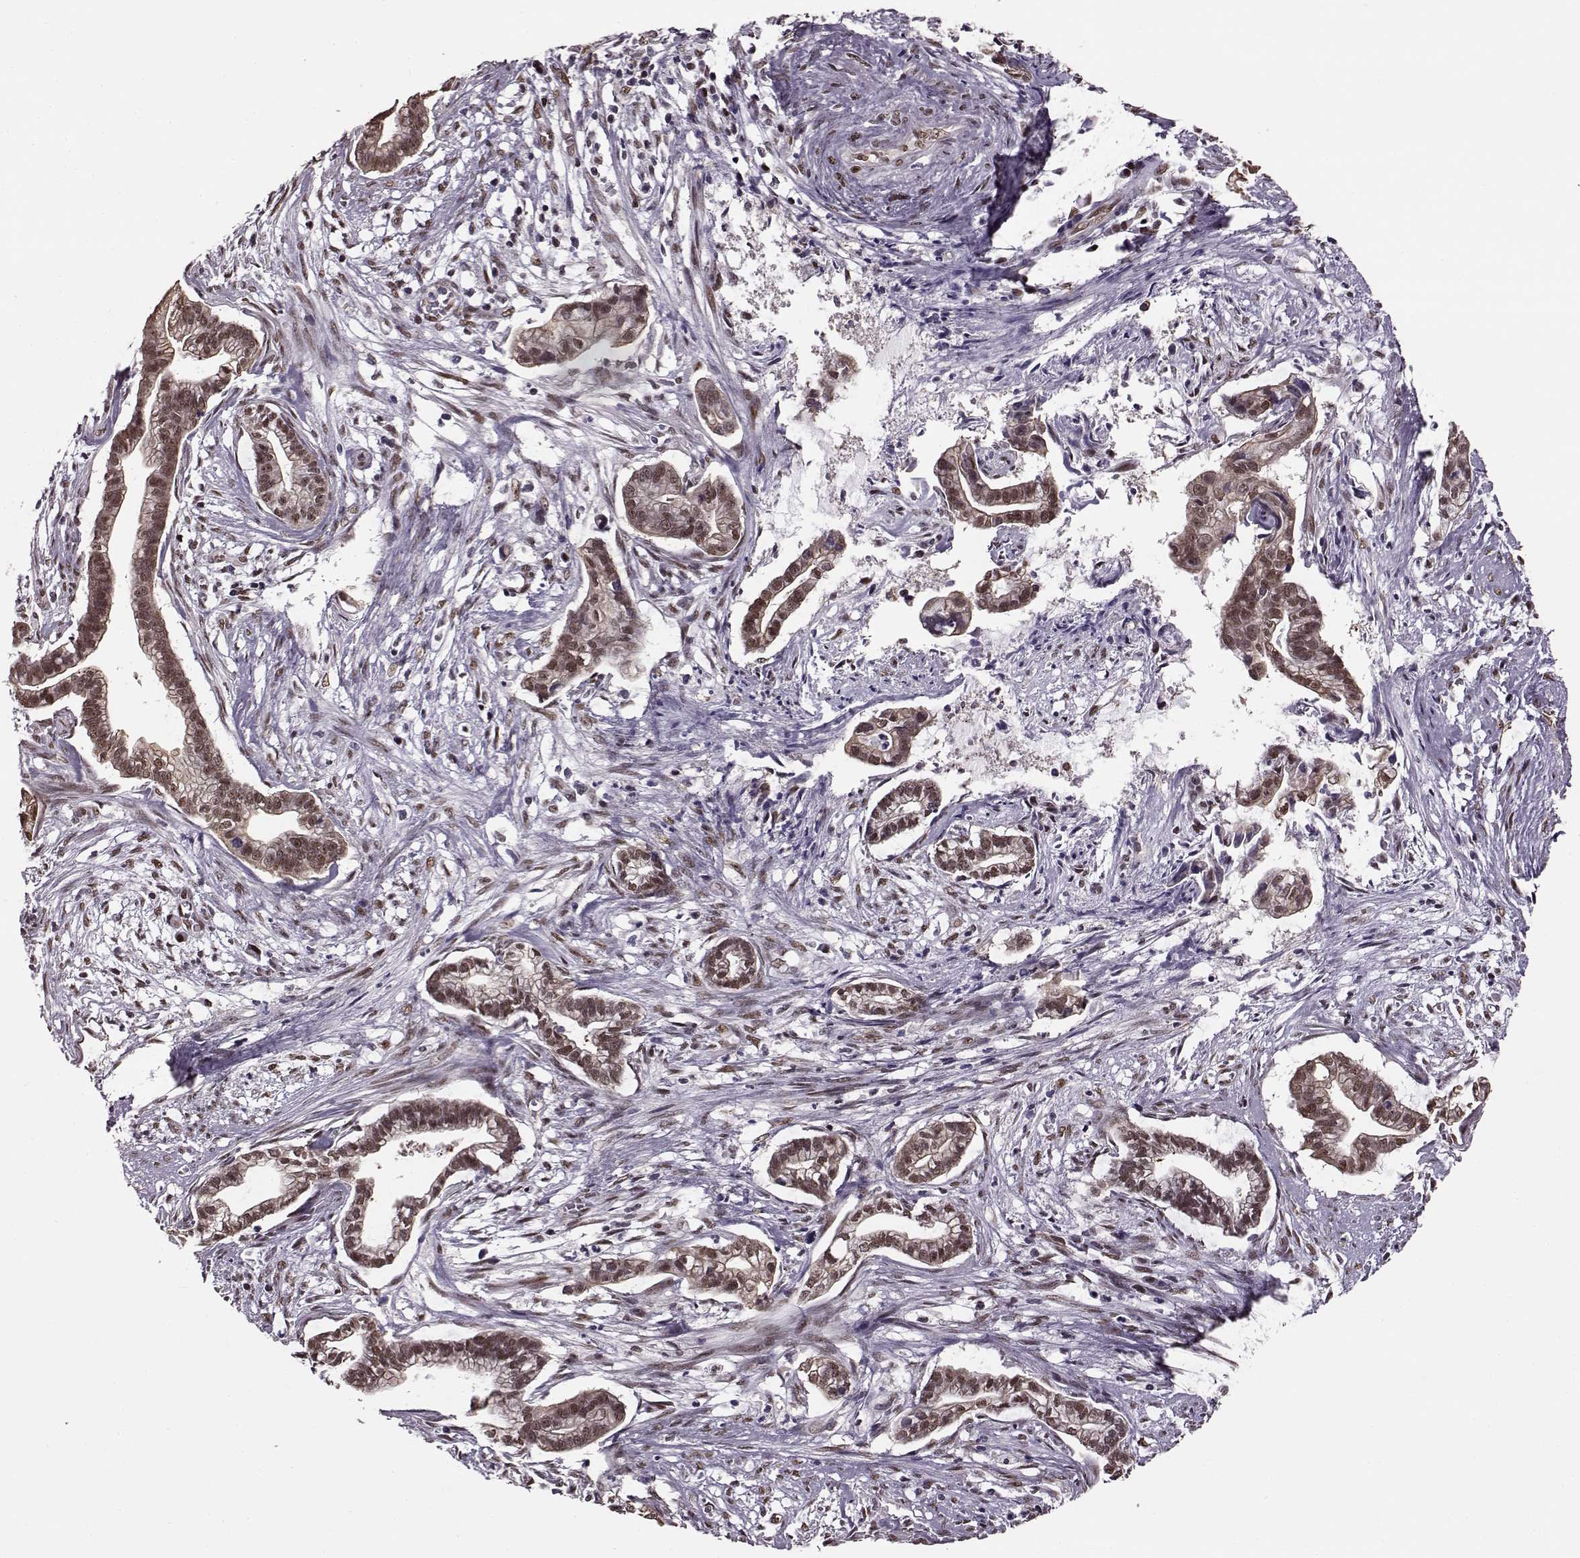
{"staining": {"intensity": "moderate", "quantity": ">75%", "location": "nuclear"}, "tissue": "cervical cancer", "cell_type": "Tumor cells", "image_type": "cancer", "snomed": [{"axis": "morphology", "description": "Adenocarcinoma, NOS"}, {"axis": "topography", "description": "Cervix"}], "caption": "Cervical adenocarcinoma stained for a protein (brown) reveals moderate nuclear positive staining in about >75% of tumor cells.", "gene": "FTO", "patient": {"sex": "female", "age": 62}}